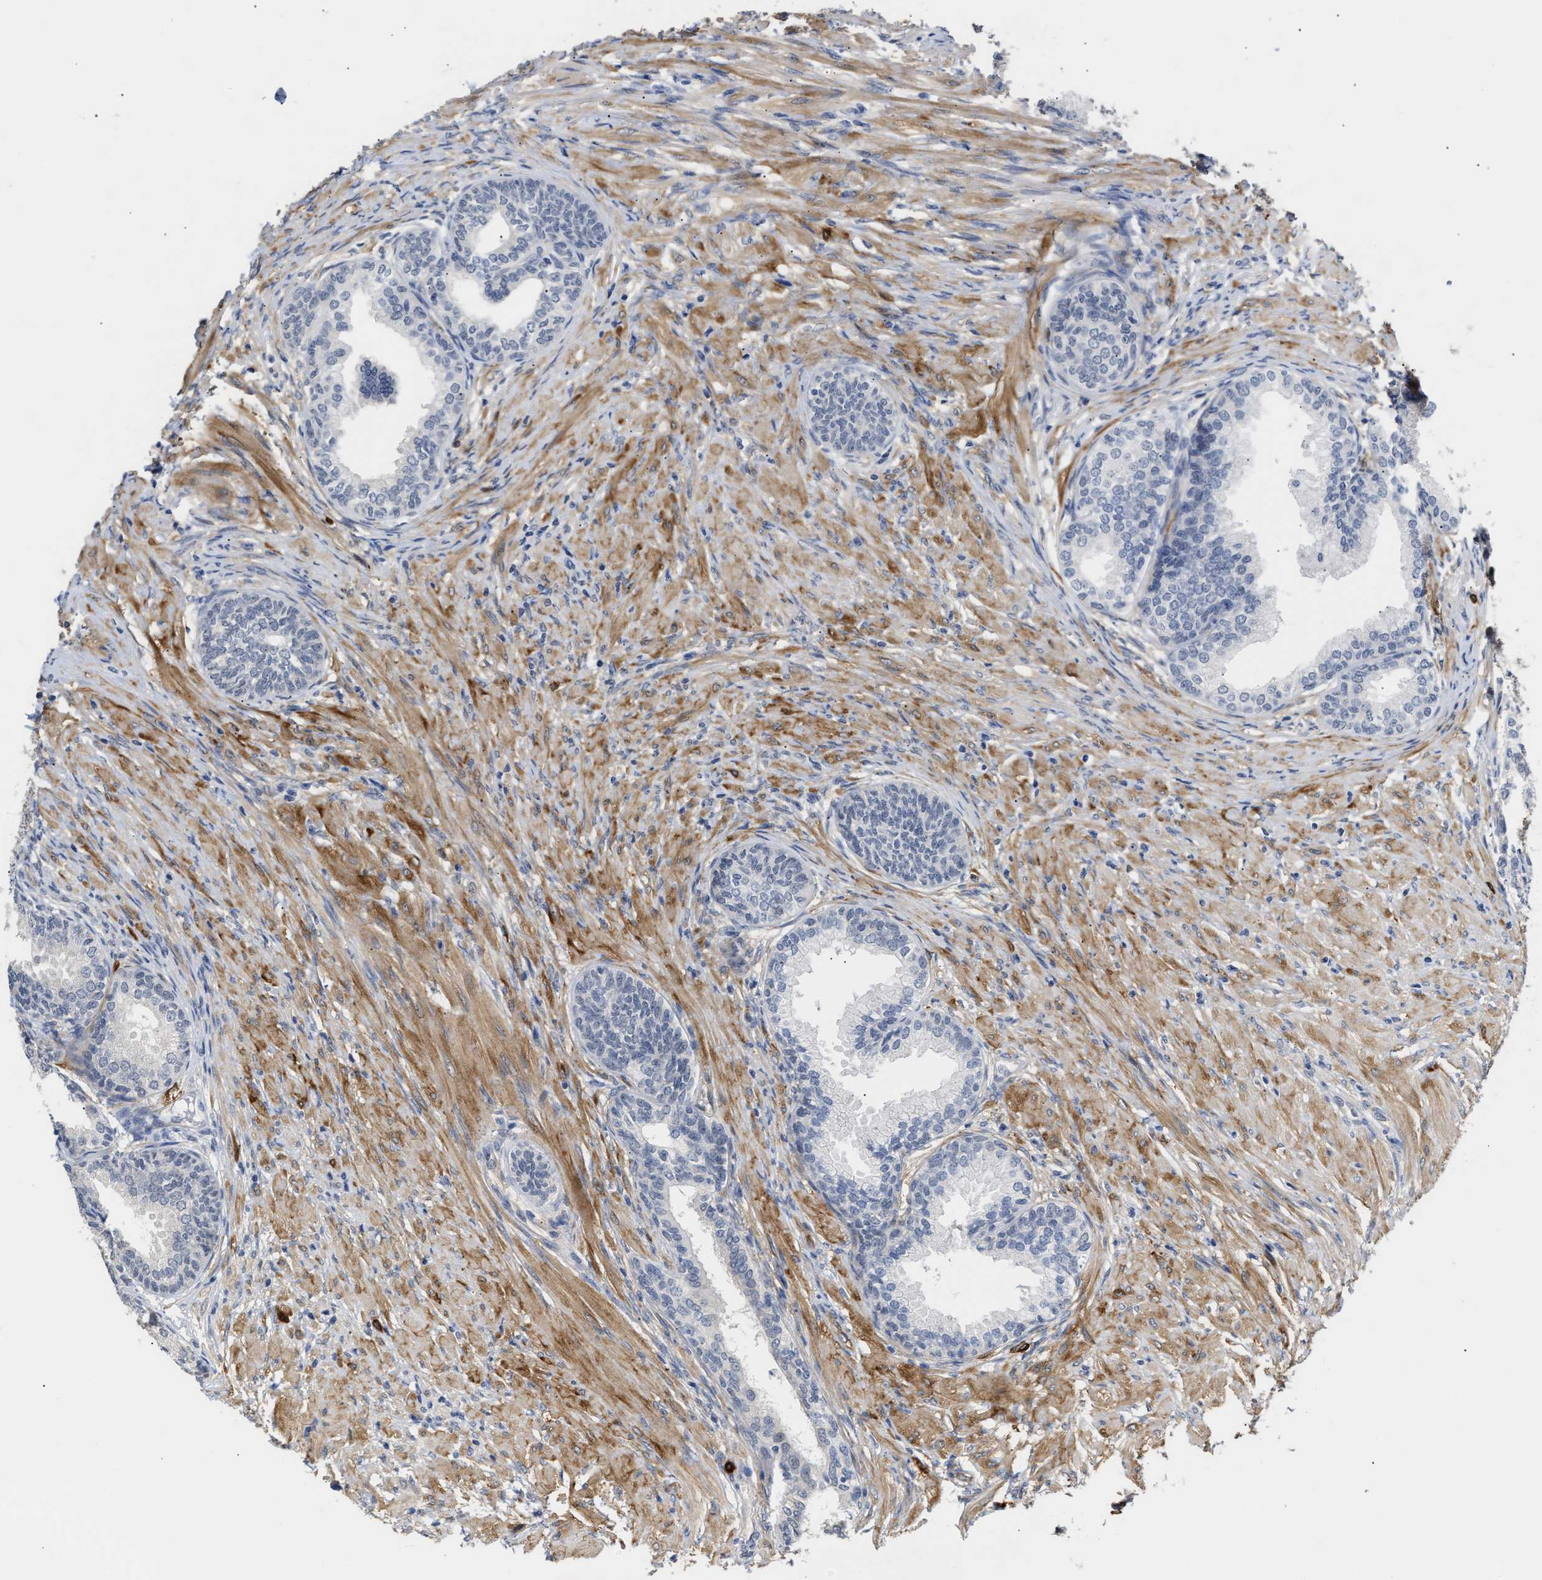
{"staining": {"intensity": "negative", "quantity": "none", "location": "none"}, "tissue": "prostate", "cell_type": "Glandular cells", "image_type": "normal", "snomed": [{"axis": "morphology", "description": "Normal tissue, NOS"}, {"axis": "topography", "description": "Prostate"}], "caption": "DAB (3,3'-diaminobenzidine) immunohistochemical staining of normal human prostate exhibits no significant positivity in glandular cells.", "gene": "AHNAK2", "patient": {"sex": "male", "age": 76}}